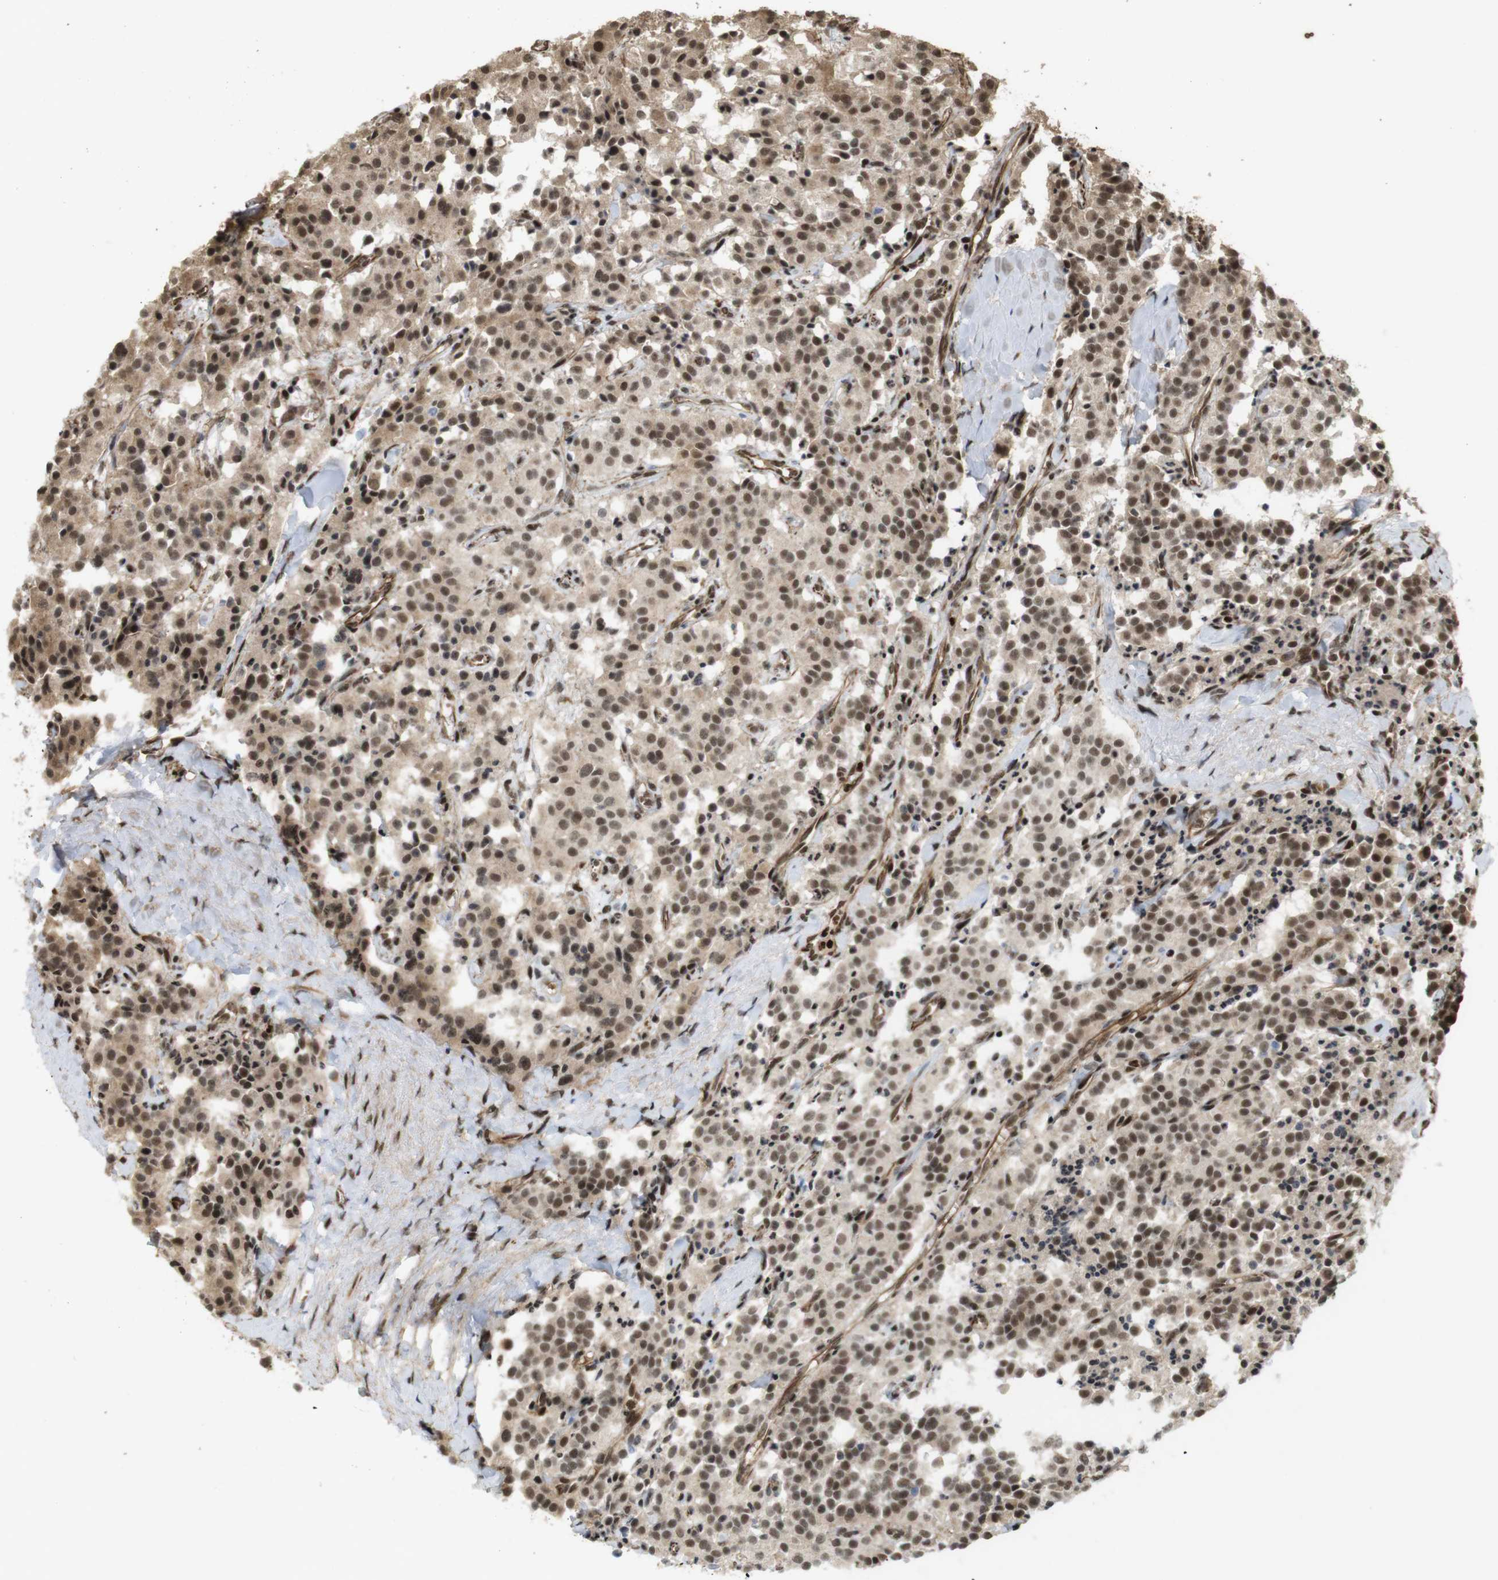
{"staining": {"intensity": "moderate", "quantity": ">75%", "location": "cytoplasmic/membranous,nuclear"}, "tissue": "carcinoid", "cell_type": "Tumor cells", "image_type": "cancer", "snomed": [{"axis": "morphology", "description": "Carcinoid, malignant, NOS"}, {"axis": "topography", "description": "Lung"}], "caption": "A brown stain labels moderate cytoplasmic/membranous and nuclear expression of a protein in malignant carcinoid tumor cells.", "gene": "SP2", "patient": {"sex": "male", "age": 30}}